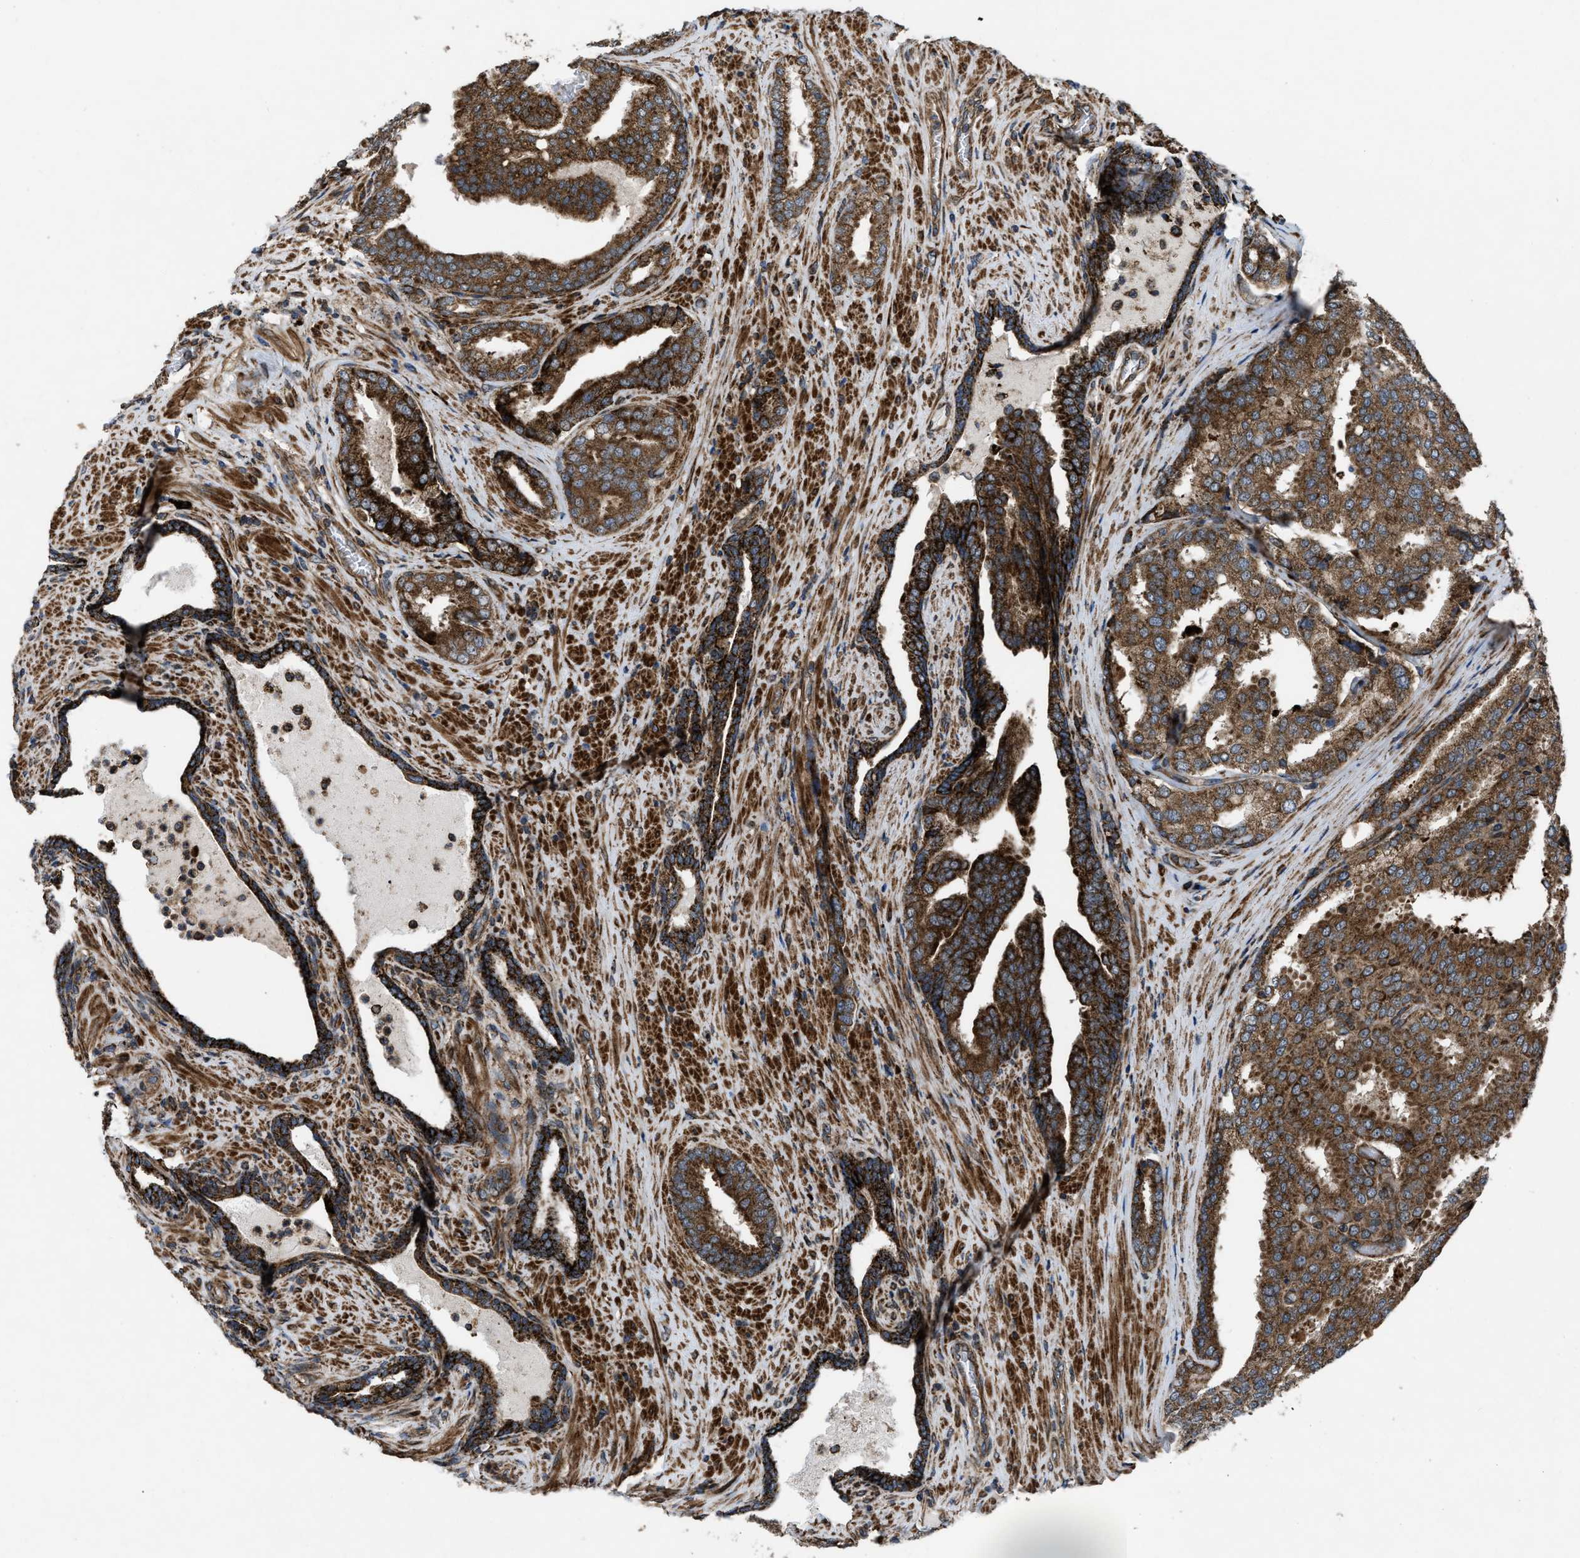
{"staining": {"intensity": "strong", "quantity": ">75%", "location": "cytoplasmic/membranous"}, "tissue": "prostate cancer", "cell_type": "Tumor cells", "image_type": "cancer", "snomed": [{"axis": "morphology", "description": "Adenocarcinoma, High grade"}, {"axis": "topography", "description": "Prostate"}], "caption": "A micrograph of human high-grade adenocarcinoma (prostate) stained for a protein exhibits strong cytoplasmic/membranous brown staining in tumor cells. The staining is performed using DAB brown chromogen to label protein expression. The nuclei are counter-stained blue using hematoxylin.", "gene": "PER3", "patient": {"sex": "male", "age": 50}}